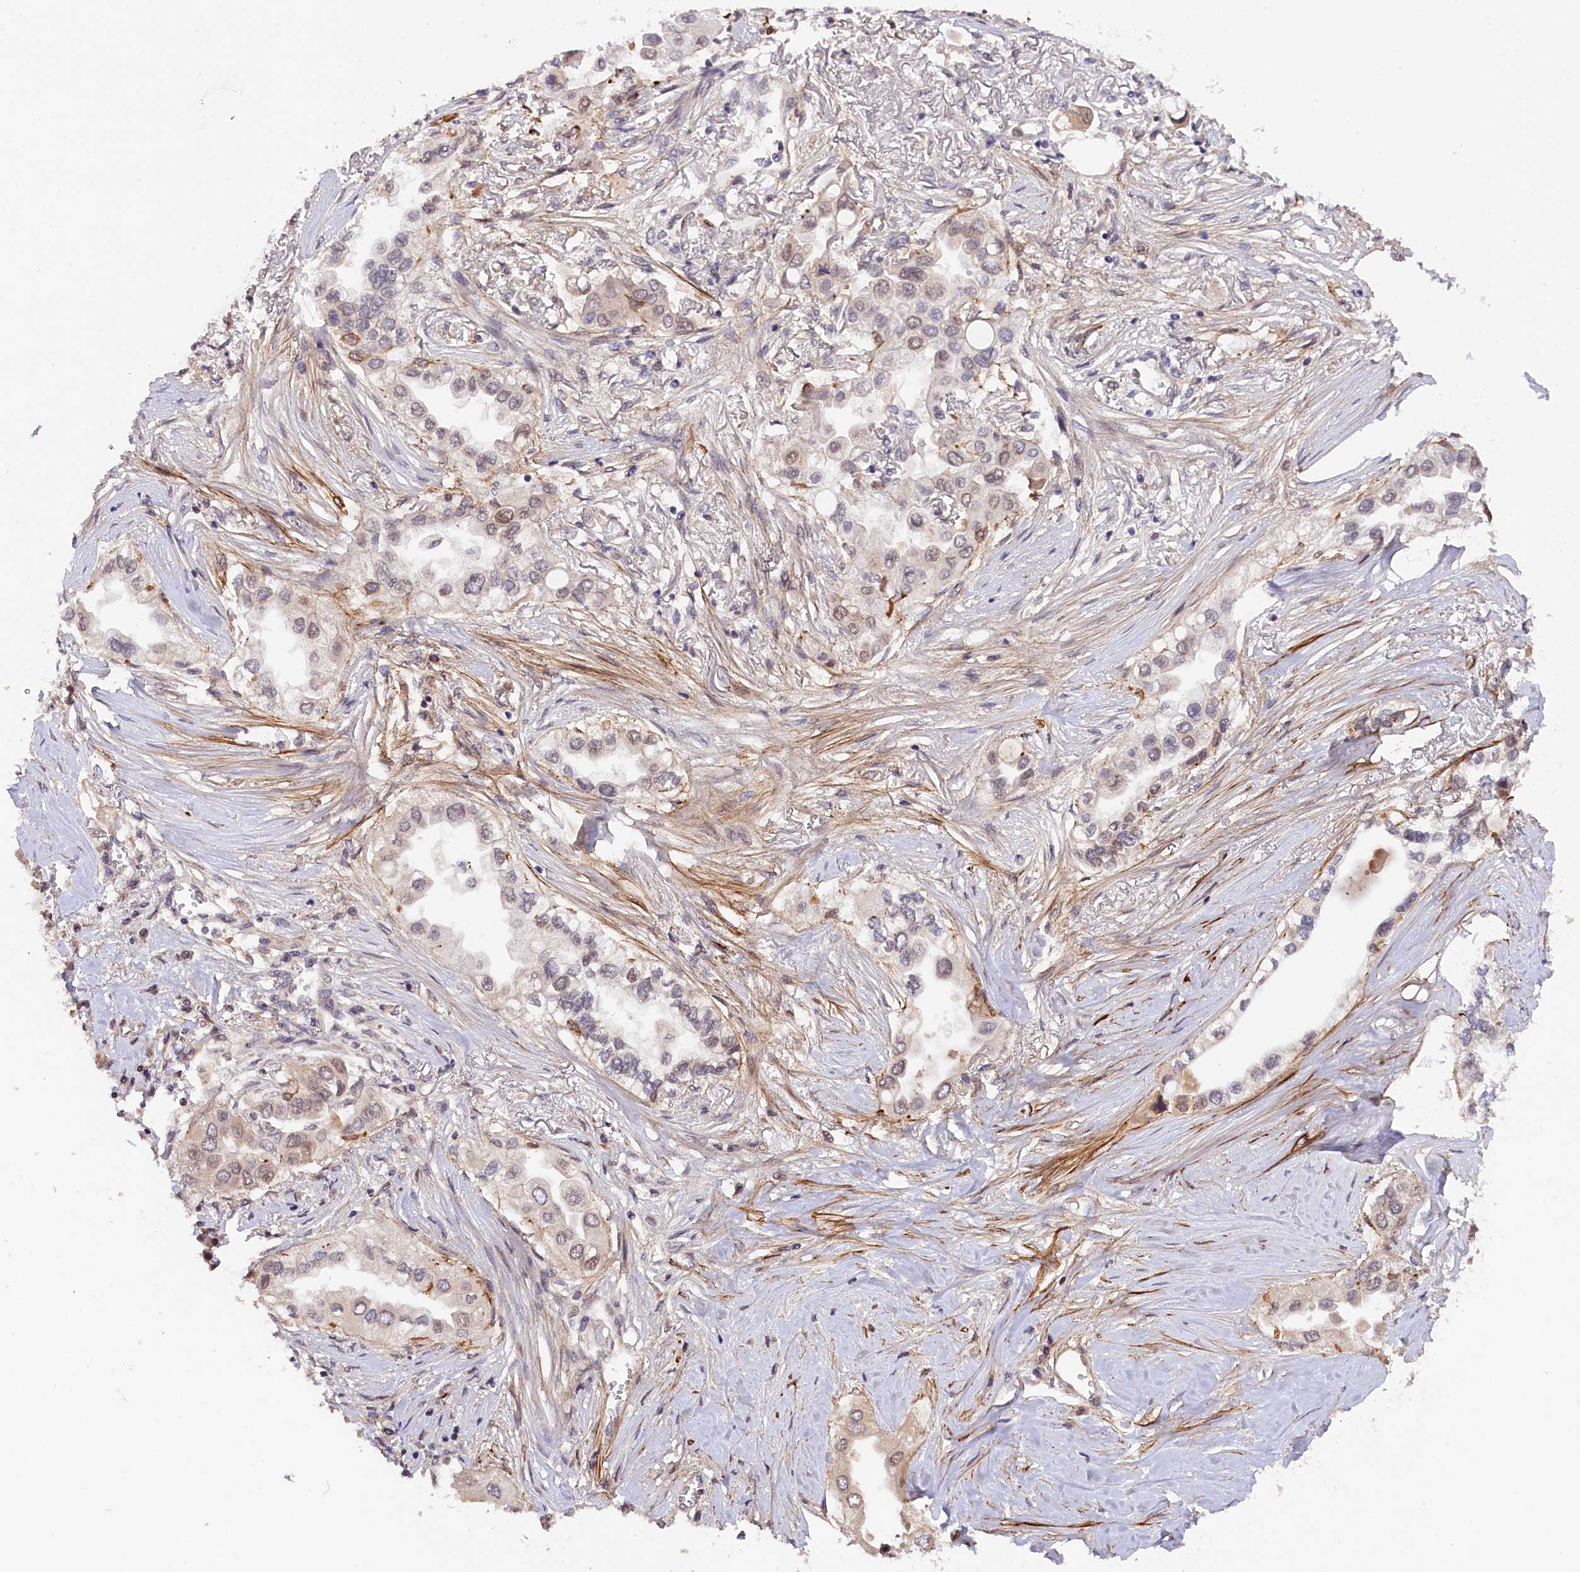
{"staining": {"intensity": "weak", "quantity": "<25%", "location": "cytoplasmic/membranous,nuclear"}, "tissue": "lung cancer", "cell_type": "Tumor cells", "image_type": "cancer", "snomed": [{"axis": "morphology", "description": "Adenocarcinoma, NOS"}, {"axis": "topography", "description": "Lung"}], "caption": "This photomicrograph is of lung adenocarcinoma stained with immunohistochemistry to label a protein in brown with the nuclei are counter-stained blue. There is no positivity in tumor cells.", "gene": "ZNF480", "patient": {"sex": "female", "age": 76}}